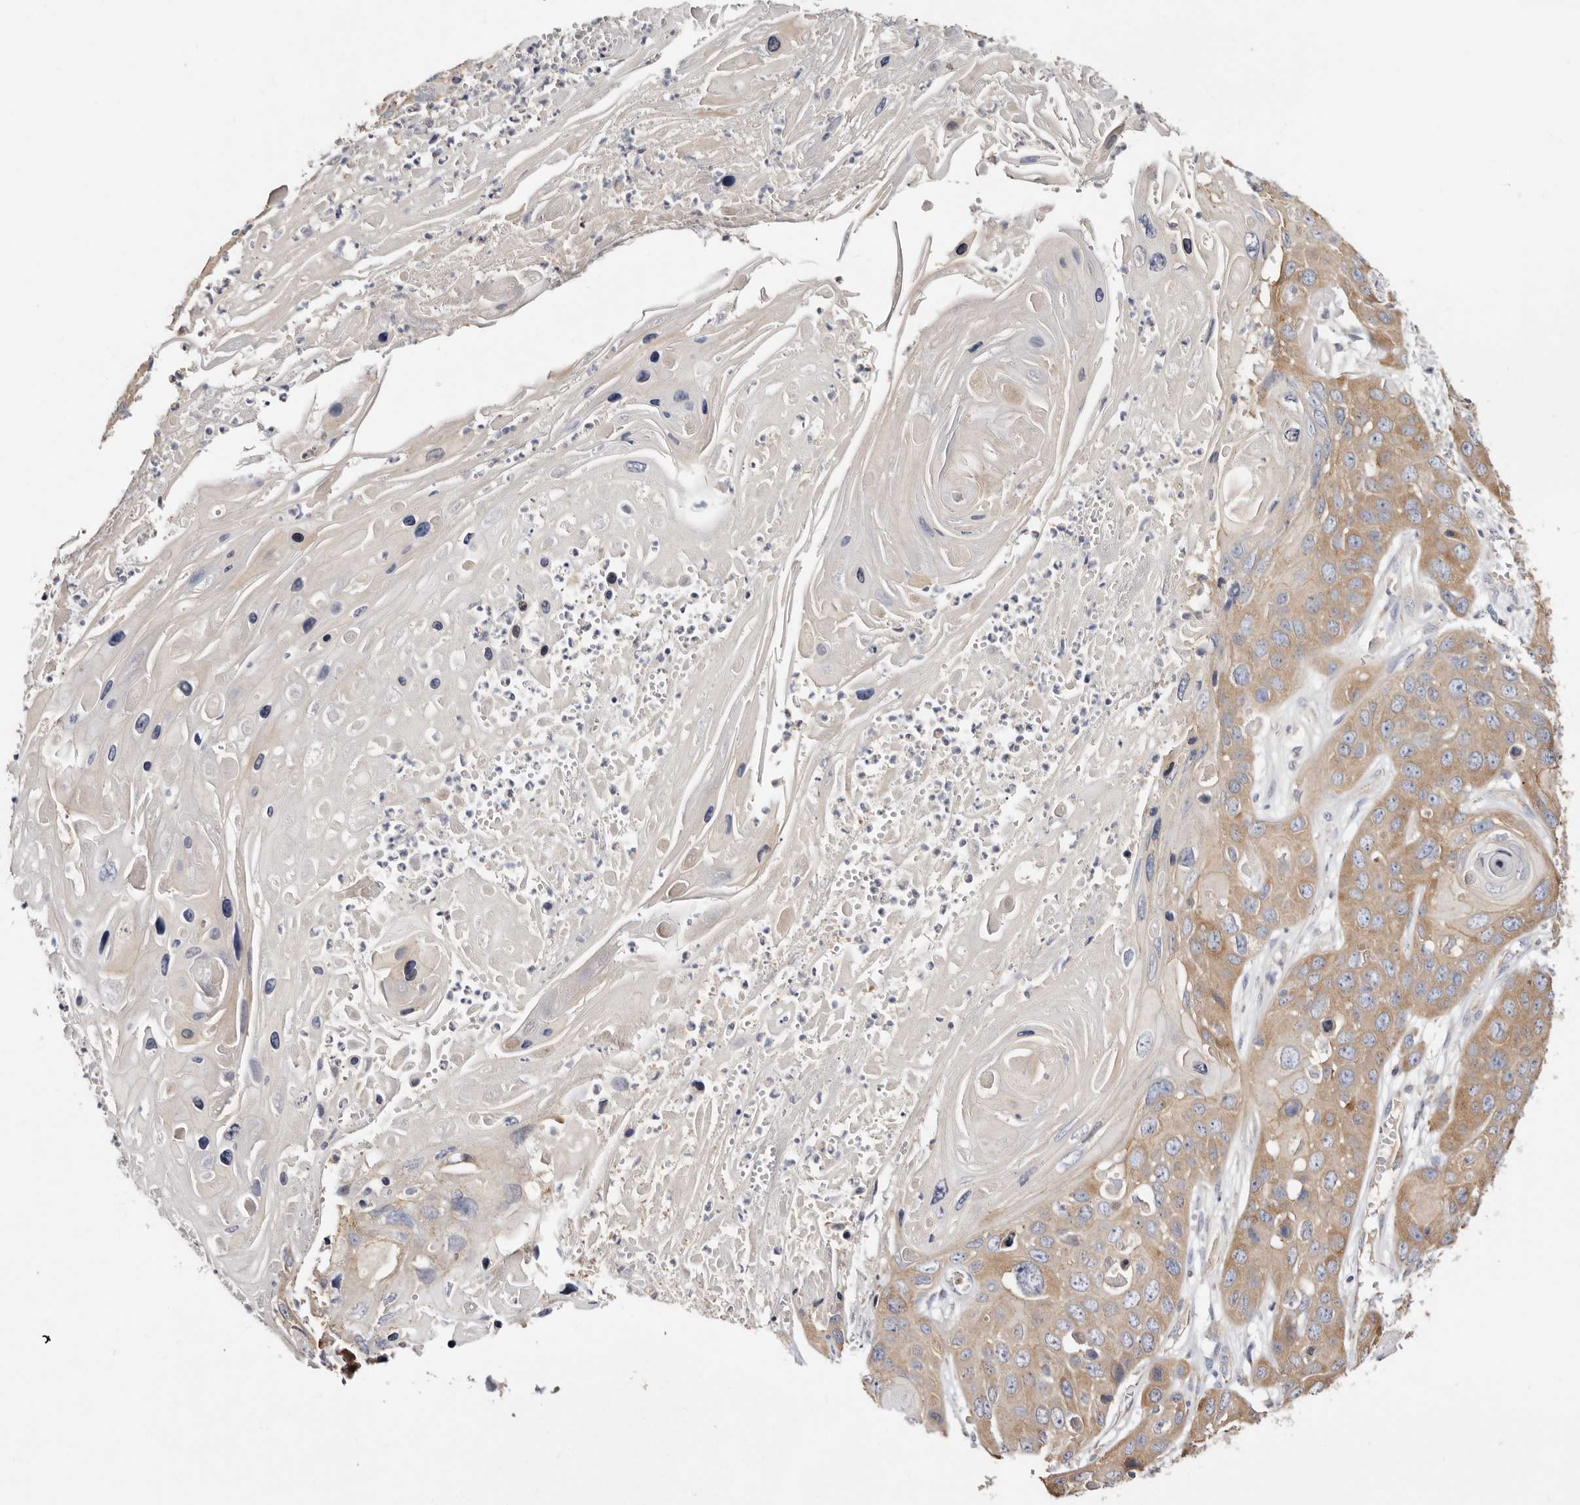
{"staining": {"intensity": "moderate", "quantity": ">75%", "location": "cytoplasmic/membranous"}, "tissue": "skin cancer", "cell_type": "Tumor cells", "image_type": "cancer", "snomed": [{"axis": "morphology", "description": "Squamous cell carcinoma, NOS"}, {"axis": "topography", "description": "Skin"}], "caption": "The immunohistochemical stain labels moderate cytoplasmic/membranous positivity in tumor cells of skin squamous cell carcinoma tissue.", "gene": "BAIAP2L1", "patient": {"sex": "male", "age": 55}}